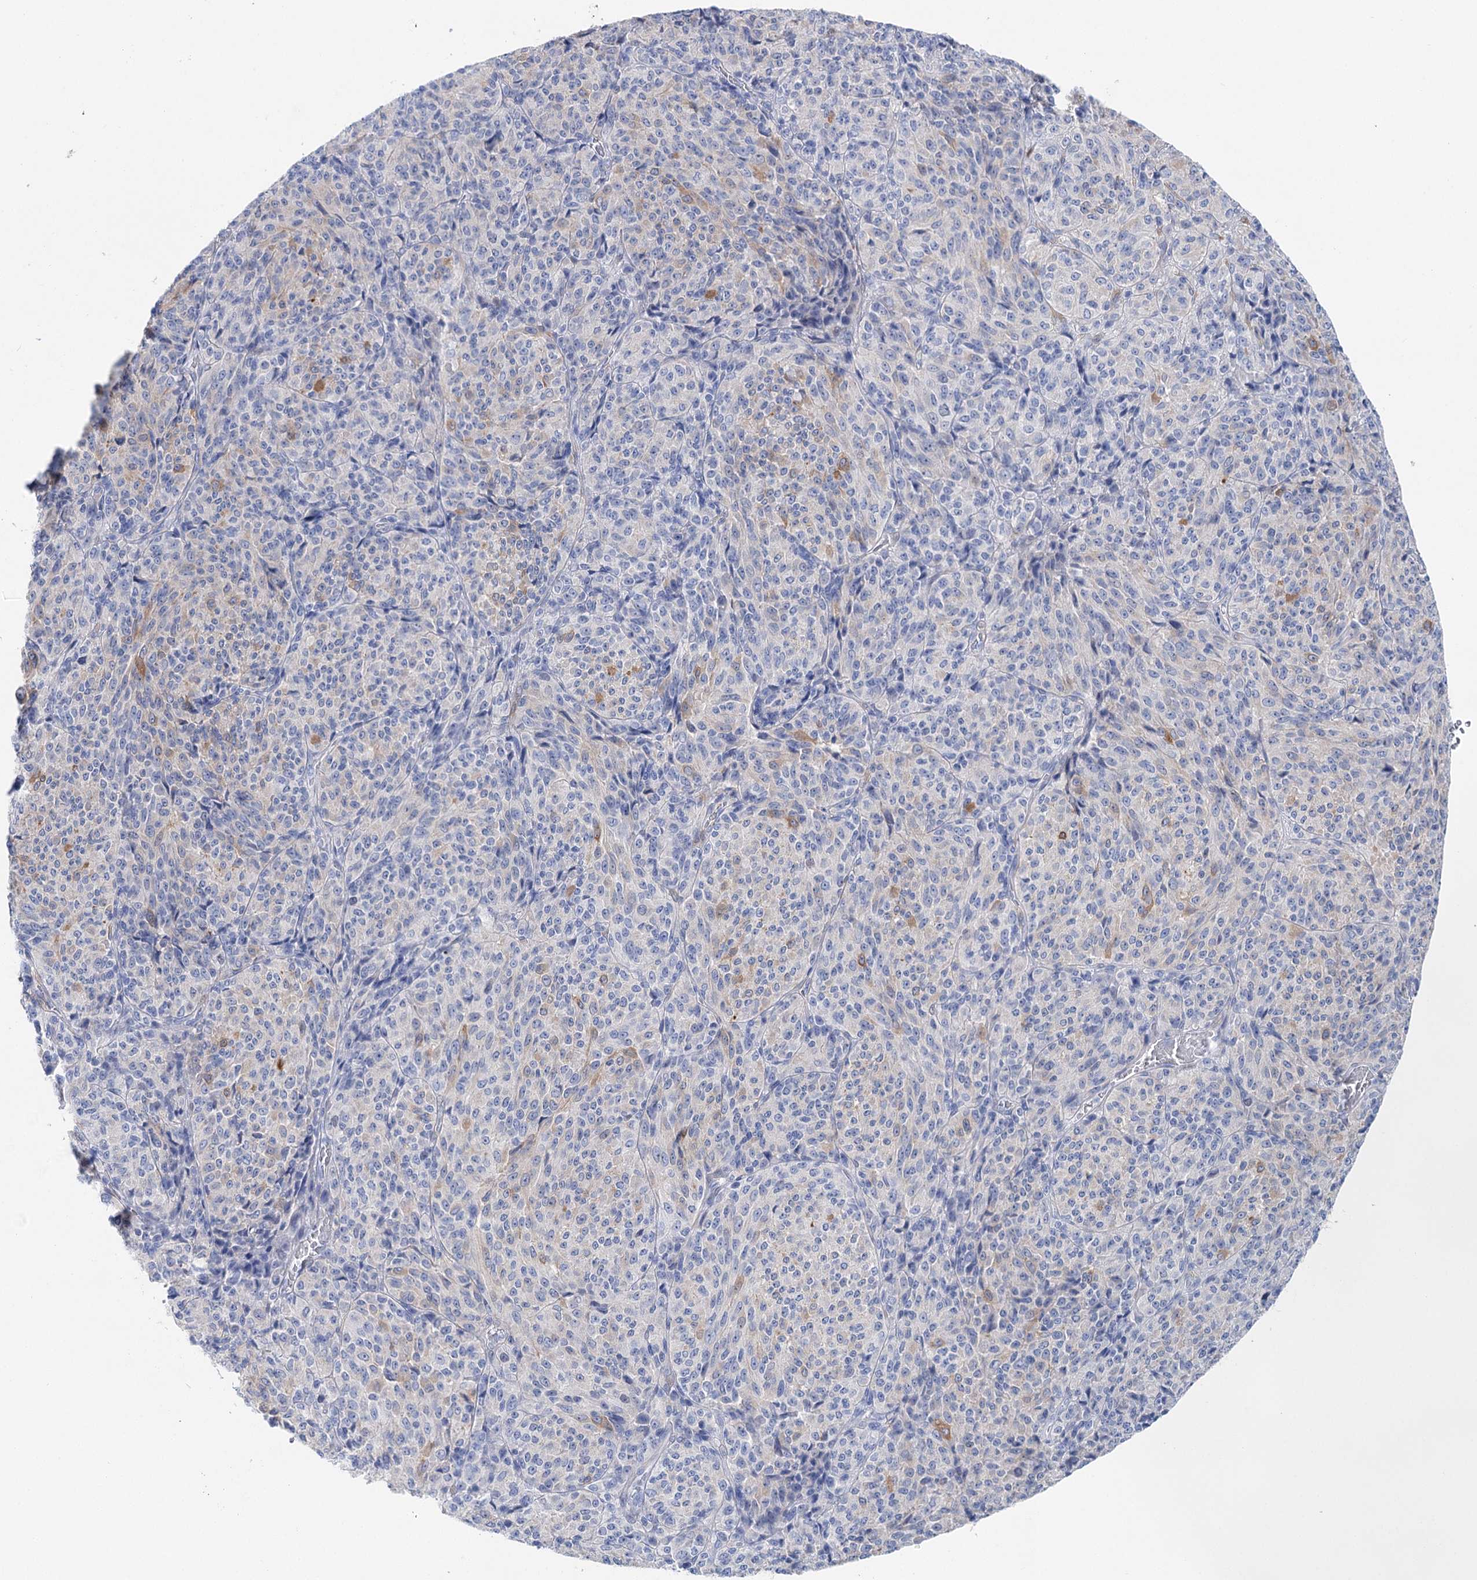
{"staining": {"intensity": "negative", "quantity": "none", "location": "none"}, "tissue": "melanoma", "cell_type": "Tumor cells", "image_type": "cancer", "snomed": [{"axis": "morphology", "description": "Malignant melanoma, Metastatic site"}, {"axis": "topography", "description": "Brain"}], "caption": "IHC image of neoplastic tissue: melanoma stained with DAB reveals no significant protein expression in tumor cells.", "gene": "UGDH", "patient": {"sex": "female", "age": 56}}